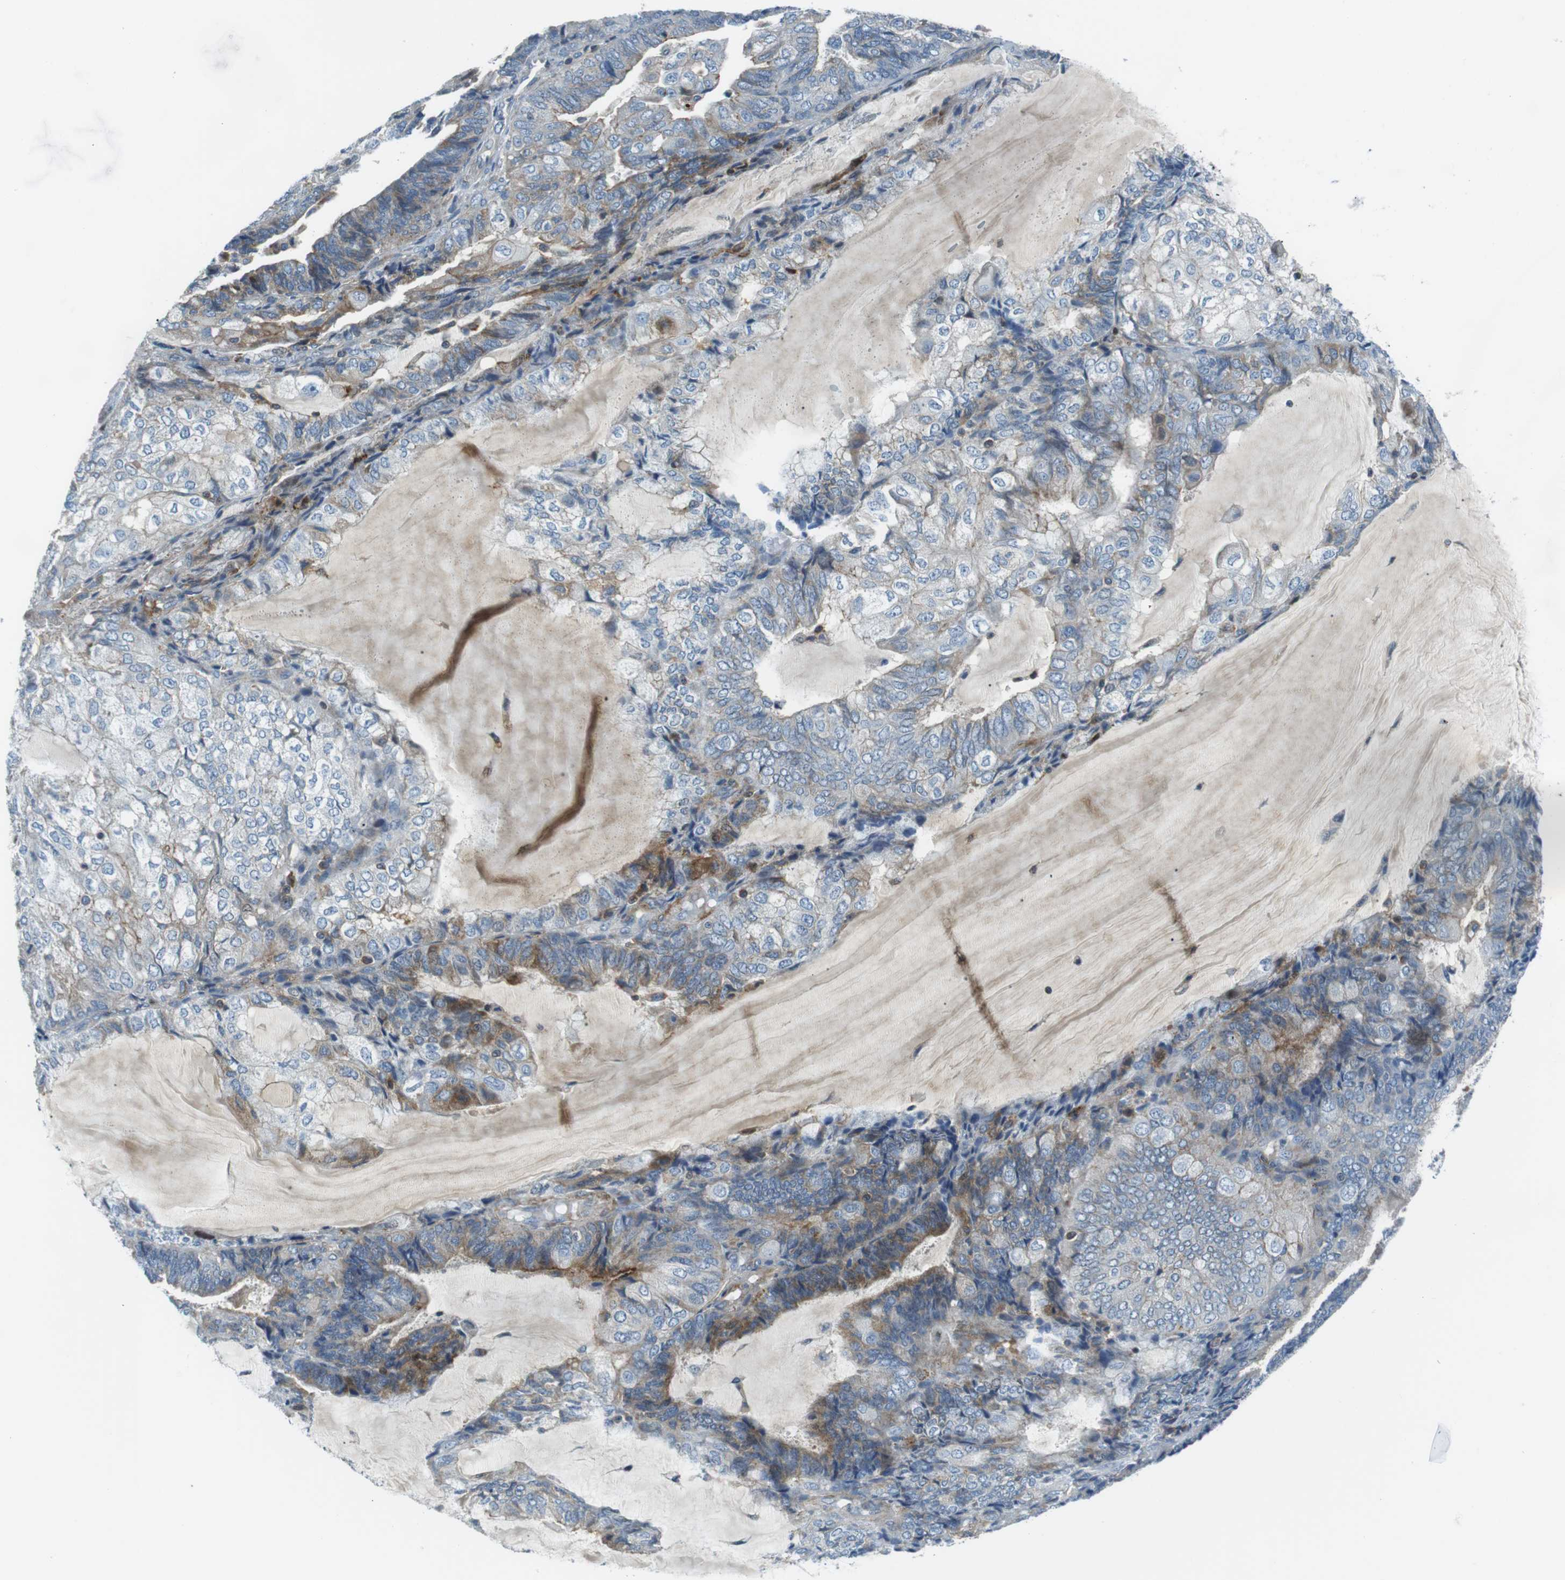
{"staining": {"intensity": "weak", "quantity": "<25%", "location": "cytoplasmic/membranous"}, "tissue": "endometrial cancer", "cell_type": "Tumor cells", "image_type": "cancer", "snomed": [{"axis": "morphology", "description": "Adenocarcinoma, NOS"}, {"axis": "topography", "description": "Endometrium"}], "caption": "IHC image of neoplastic tissue: human adenocarcinoma (endometrial) stained with DAB (3,3'-diaminobenzidine) demonstrates no significant protein positivity in tumor cells.", "gene": "ARVCF", "patient": {"sex": "female", "age": 81}}